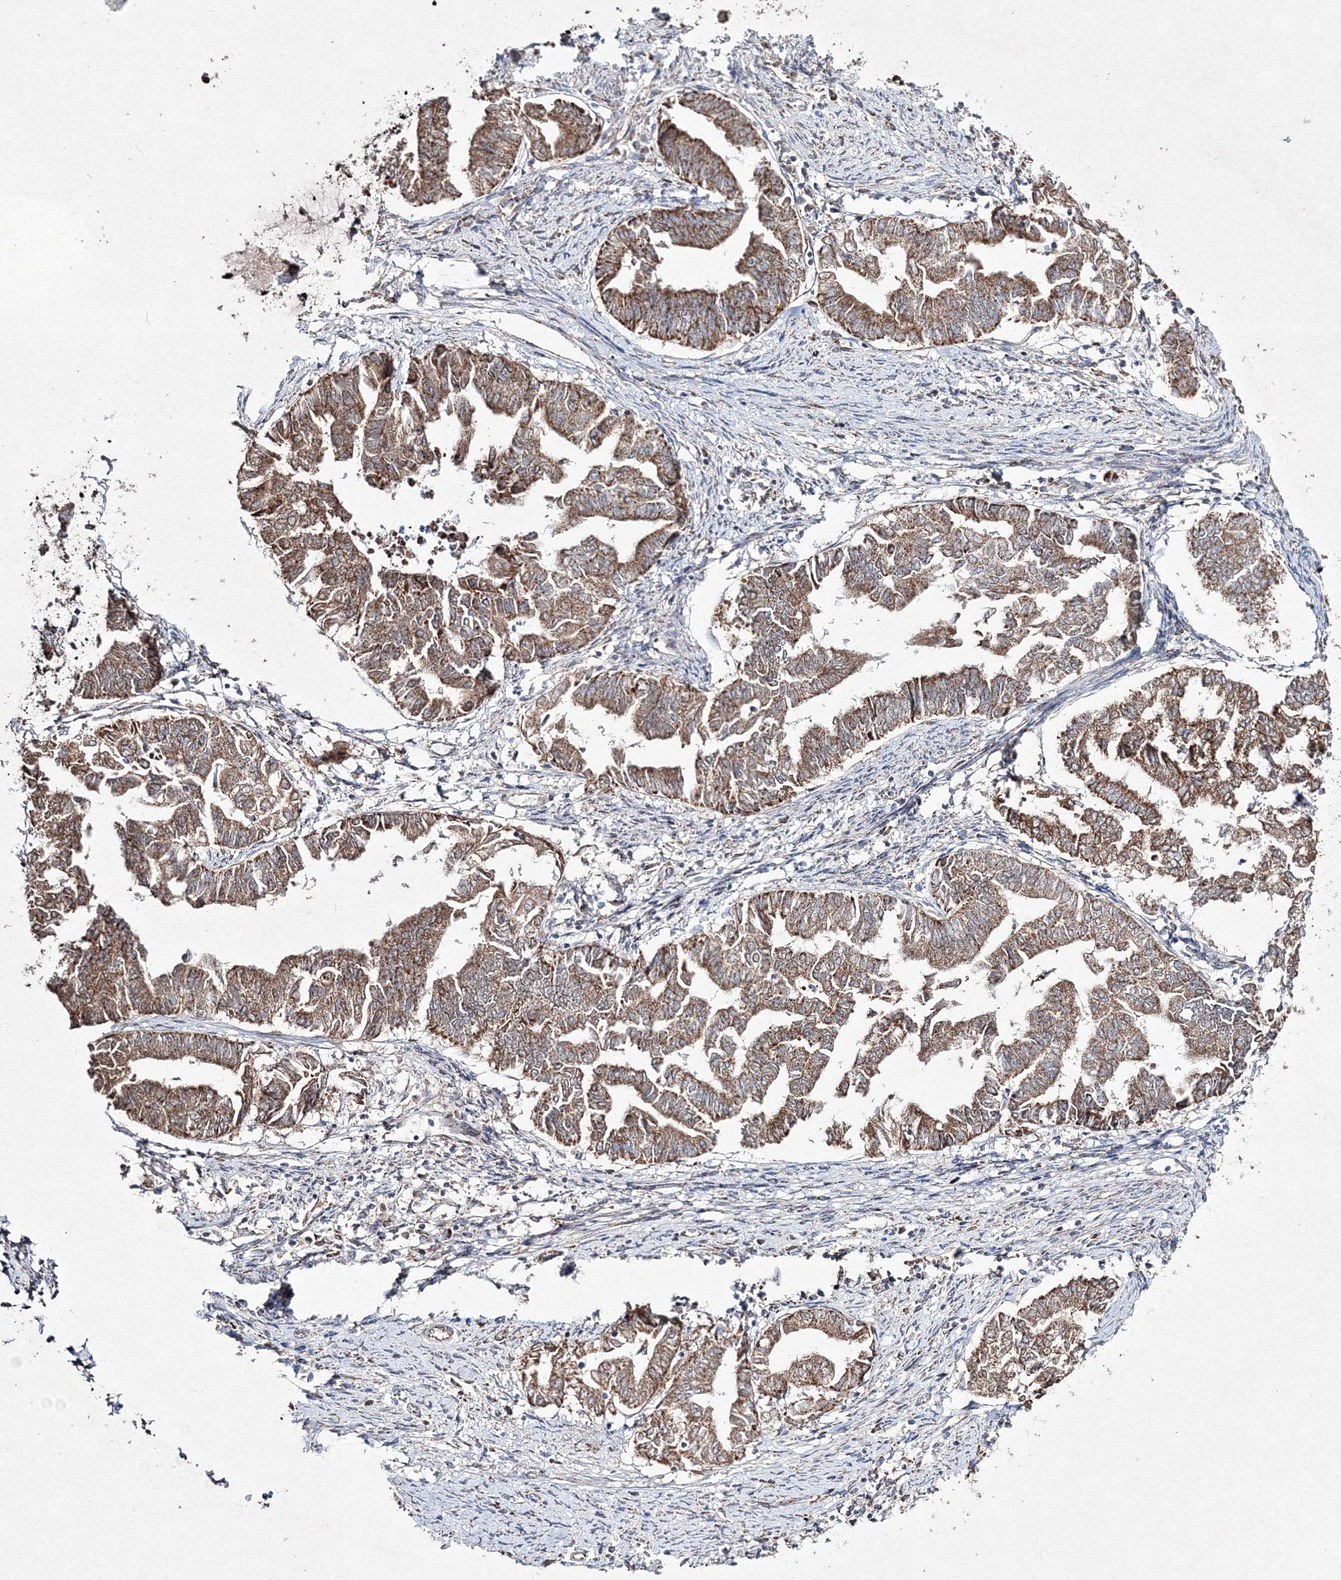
{"staining": {"intensity": "moderate", "quantity": ">75%", "location": "cytoplasmic/membranous"}, "tissue": "endometrial cancer", "cell_type": "Tumor cells", "image_type": "cancer", "snomed": [{"axis": "morphology", "description": "Adenocarcinoma, NOS"}, {"axis": "topography", "description": "Endometrium"}], "caption": "Immunohistochemistry (IHC) histopathology image of human adenocarcinoma (endometrial) stained for a protein (brown), which demonstrates medium levels of moderate cytoplasmic/membranous staining in about >75% of tumor cells.", "gene": "IGSF9", "patient": {"sex": "female", "age": 79}}